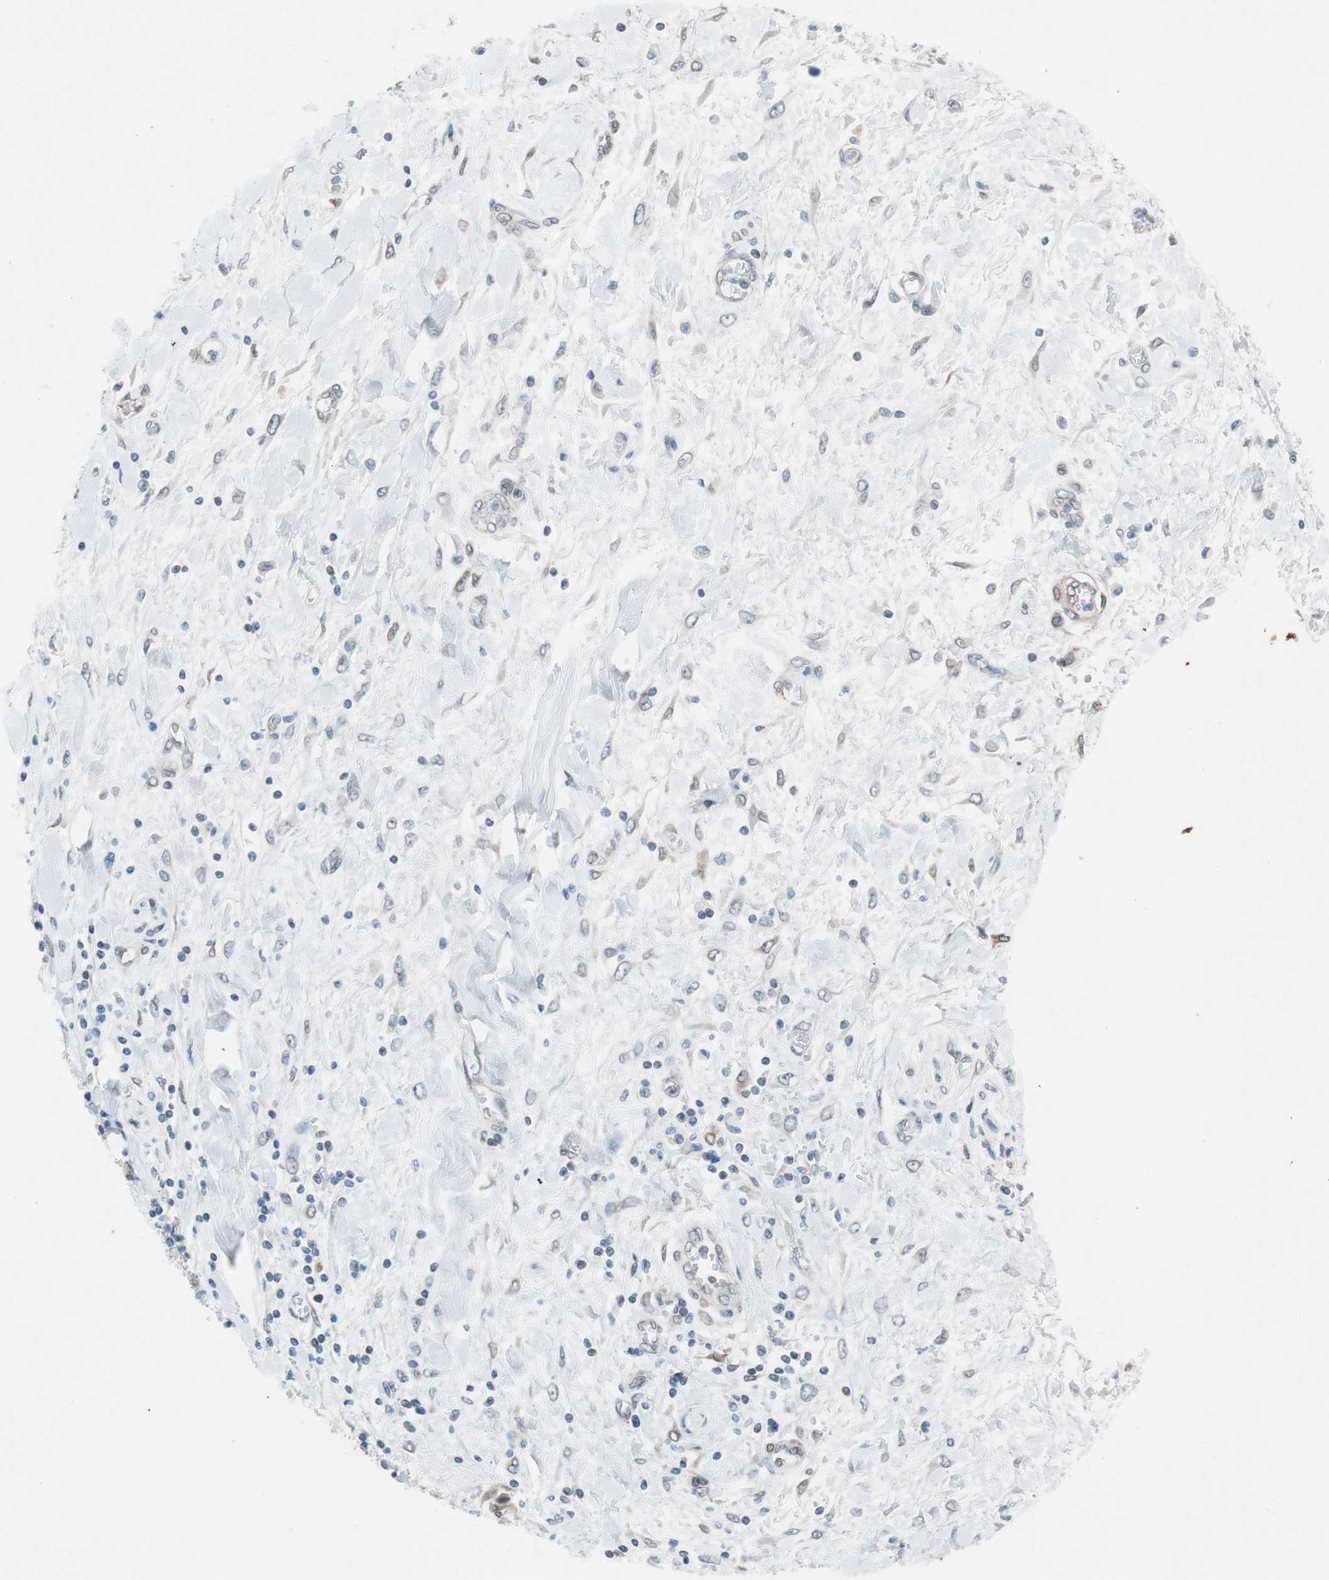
{"staining": {"intensity": "negative", "quantity": "none", "location": "none"}, "tissue": "pancreatic cancer", "cell_type": "Tumor cells", "image_type": "cancer", "snomed": [{"axis": "morphology", "description": "Adenocarcinoma, NOS"}, {"axis": "topography", "description": "Pancreas"}], "caption": "A histopathology image of human pancreatic cancer (adenocarcinoma) is negative for staining in tumor cells.", "gene": "ARNT2", "patient": {"sex": "female", "age": 70}}